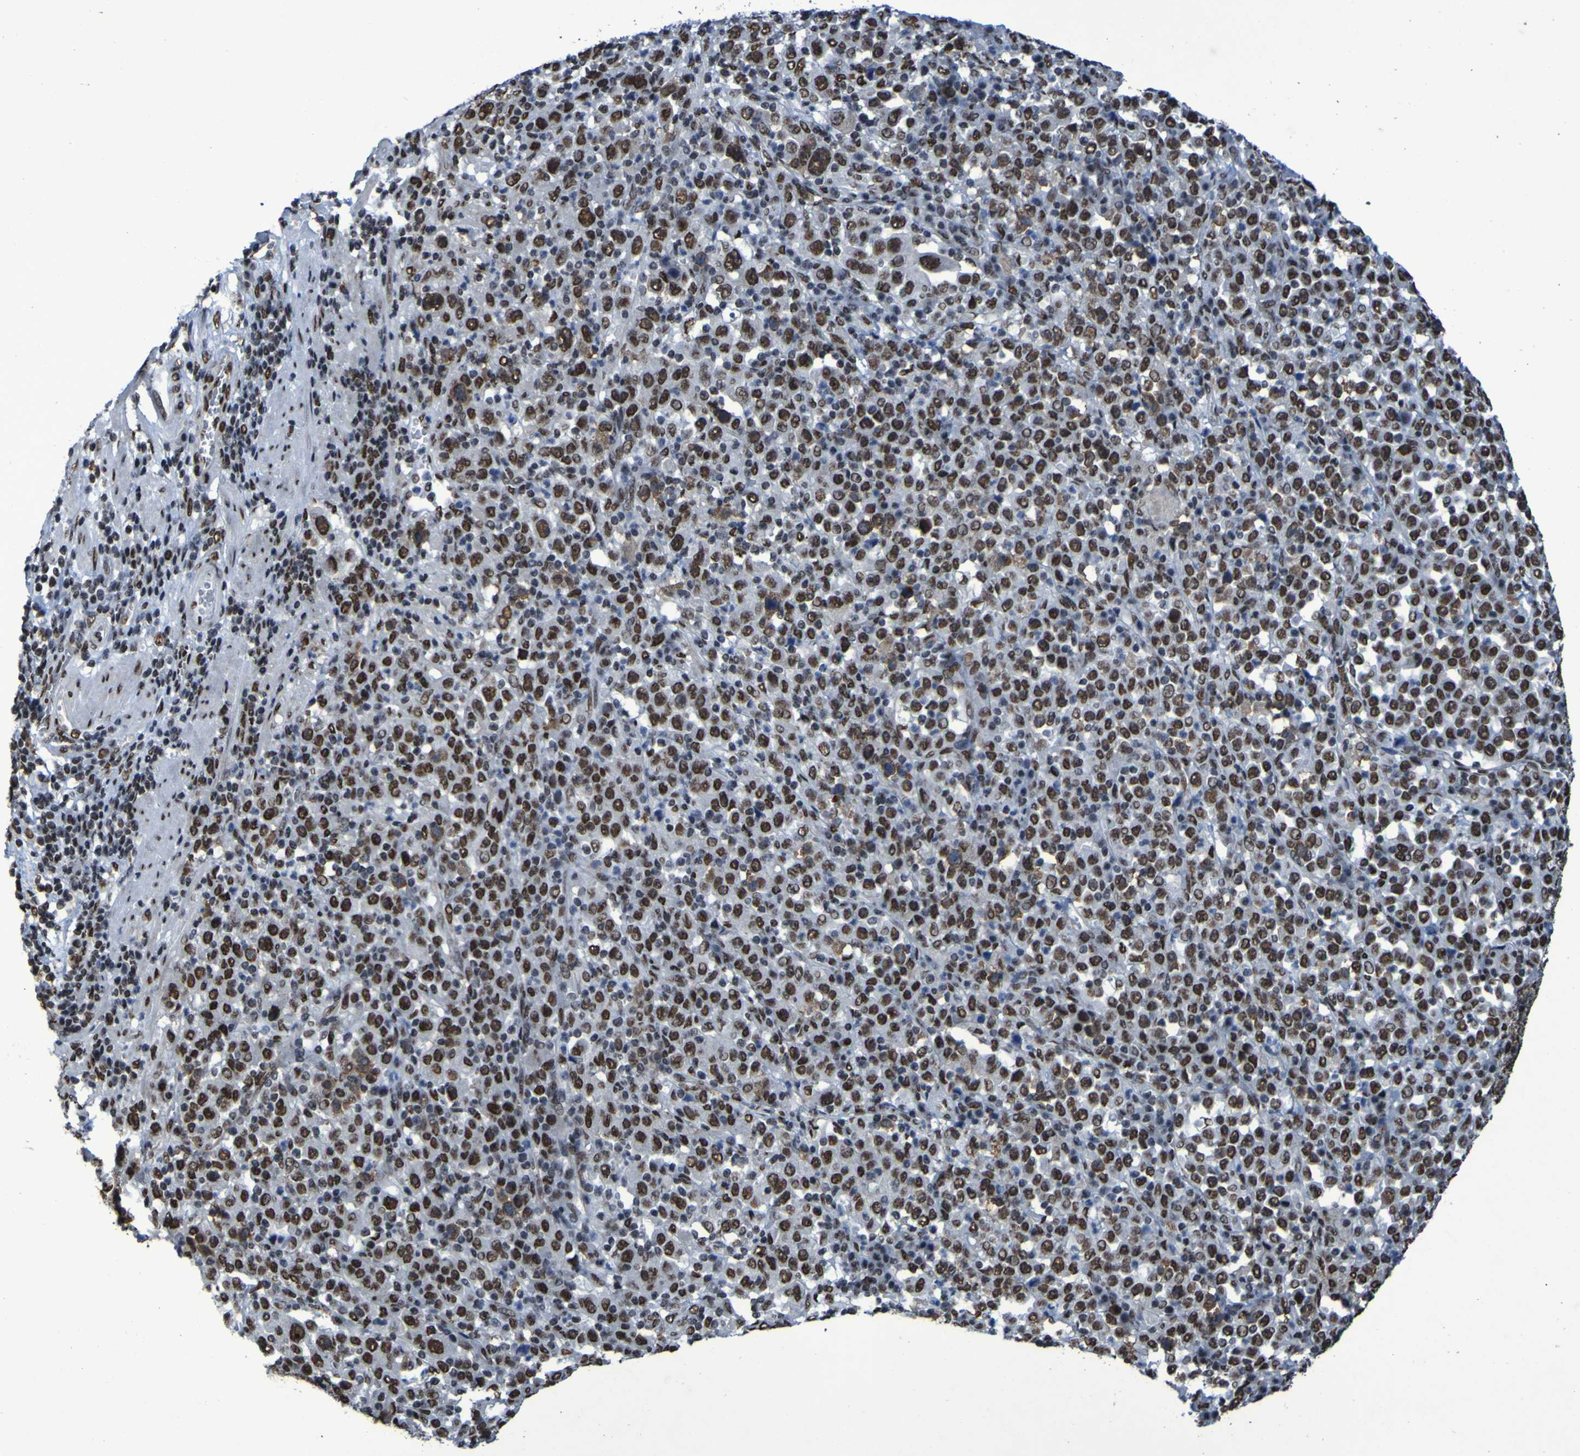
{"staining": {"intensity": "strong", "quantity": ">75%", "location": "nuclear"}, "tissue": "stomach cancer", "cell_type": "Tumor cells", "image_type": "cancer", "snomed": [{"axis": "morphology", "description": "Normal tissue, NOS"}, {"axis": "morphology", "description": "Adenocarcinoma, NOS"}, {"axis": "topography", "description": "Stomach, upper"}, {"axis": "topography", "description": "Stomach"}], "caption": "Stomach cancer tissue shows strong nuclear staining in approximately >75% of tumor cells, visualized by immunohistochemistry.", "gene": "HNRNPR", "patient": {"sex": "male", "age": 59}}